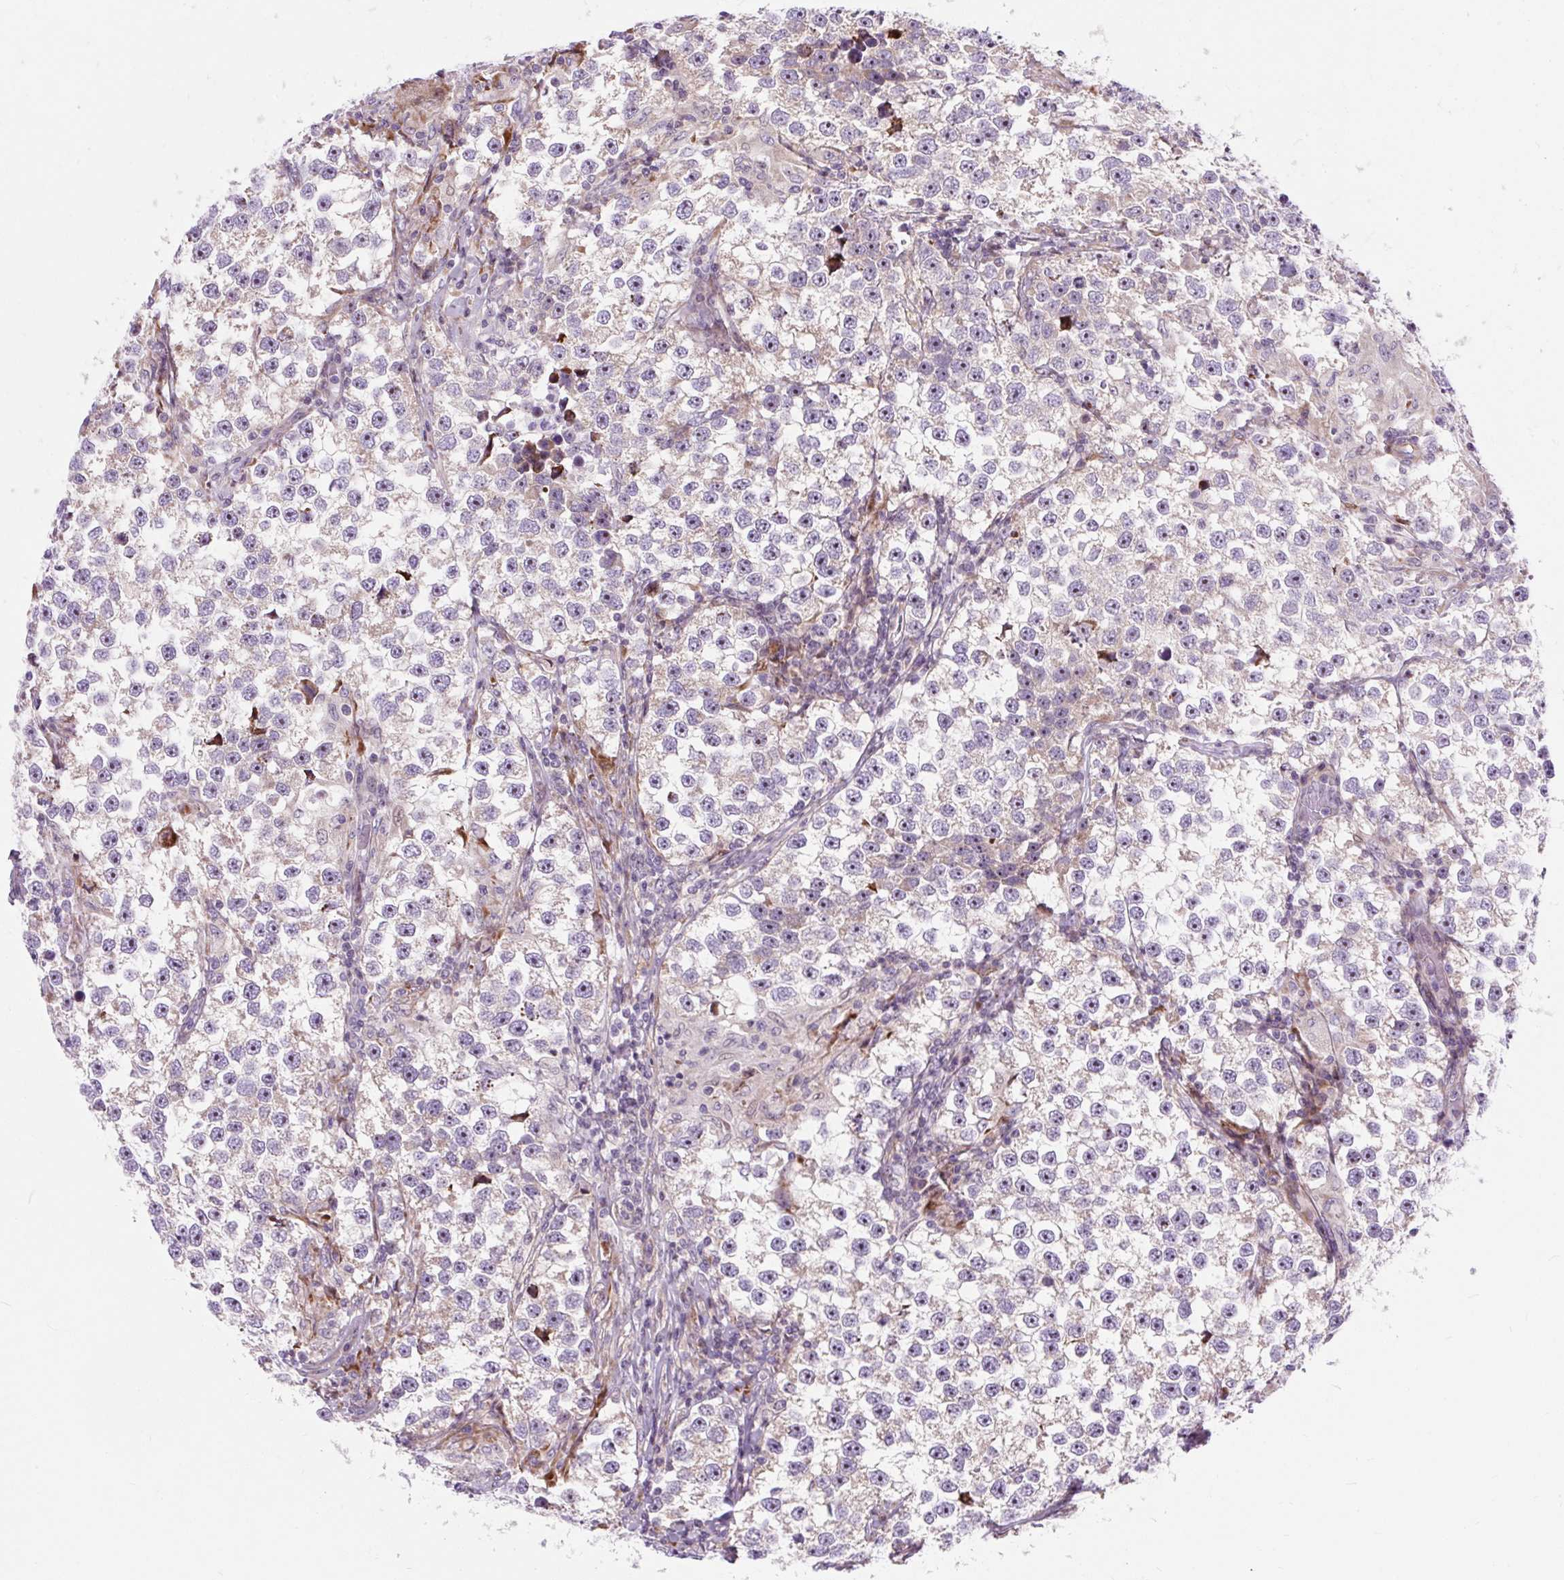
{"staining": {"intensity": "negative", "quantity": "none", "location": "none"}, "tissue": "testis cancer", "cell_type": "Tumor cells", "image_type": "cancer", "snomed": [{"axis": "morphology", "description": "Seminoma, NOS"}, {"axis": "topography", "description": "Testis"}], "caption": "Immunohistochemistry micrograph of human testis cancer stained for a protein (brown), which demonstrates no positivity in tumor cells. (DAB (3,3'-diaminobenzidine) immunohistochemistry, high magnification).", "gene": "CISD3", "patient": {"sex": "male", "age": 46}}